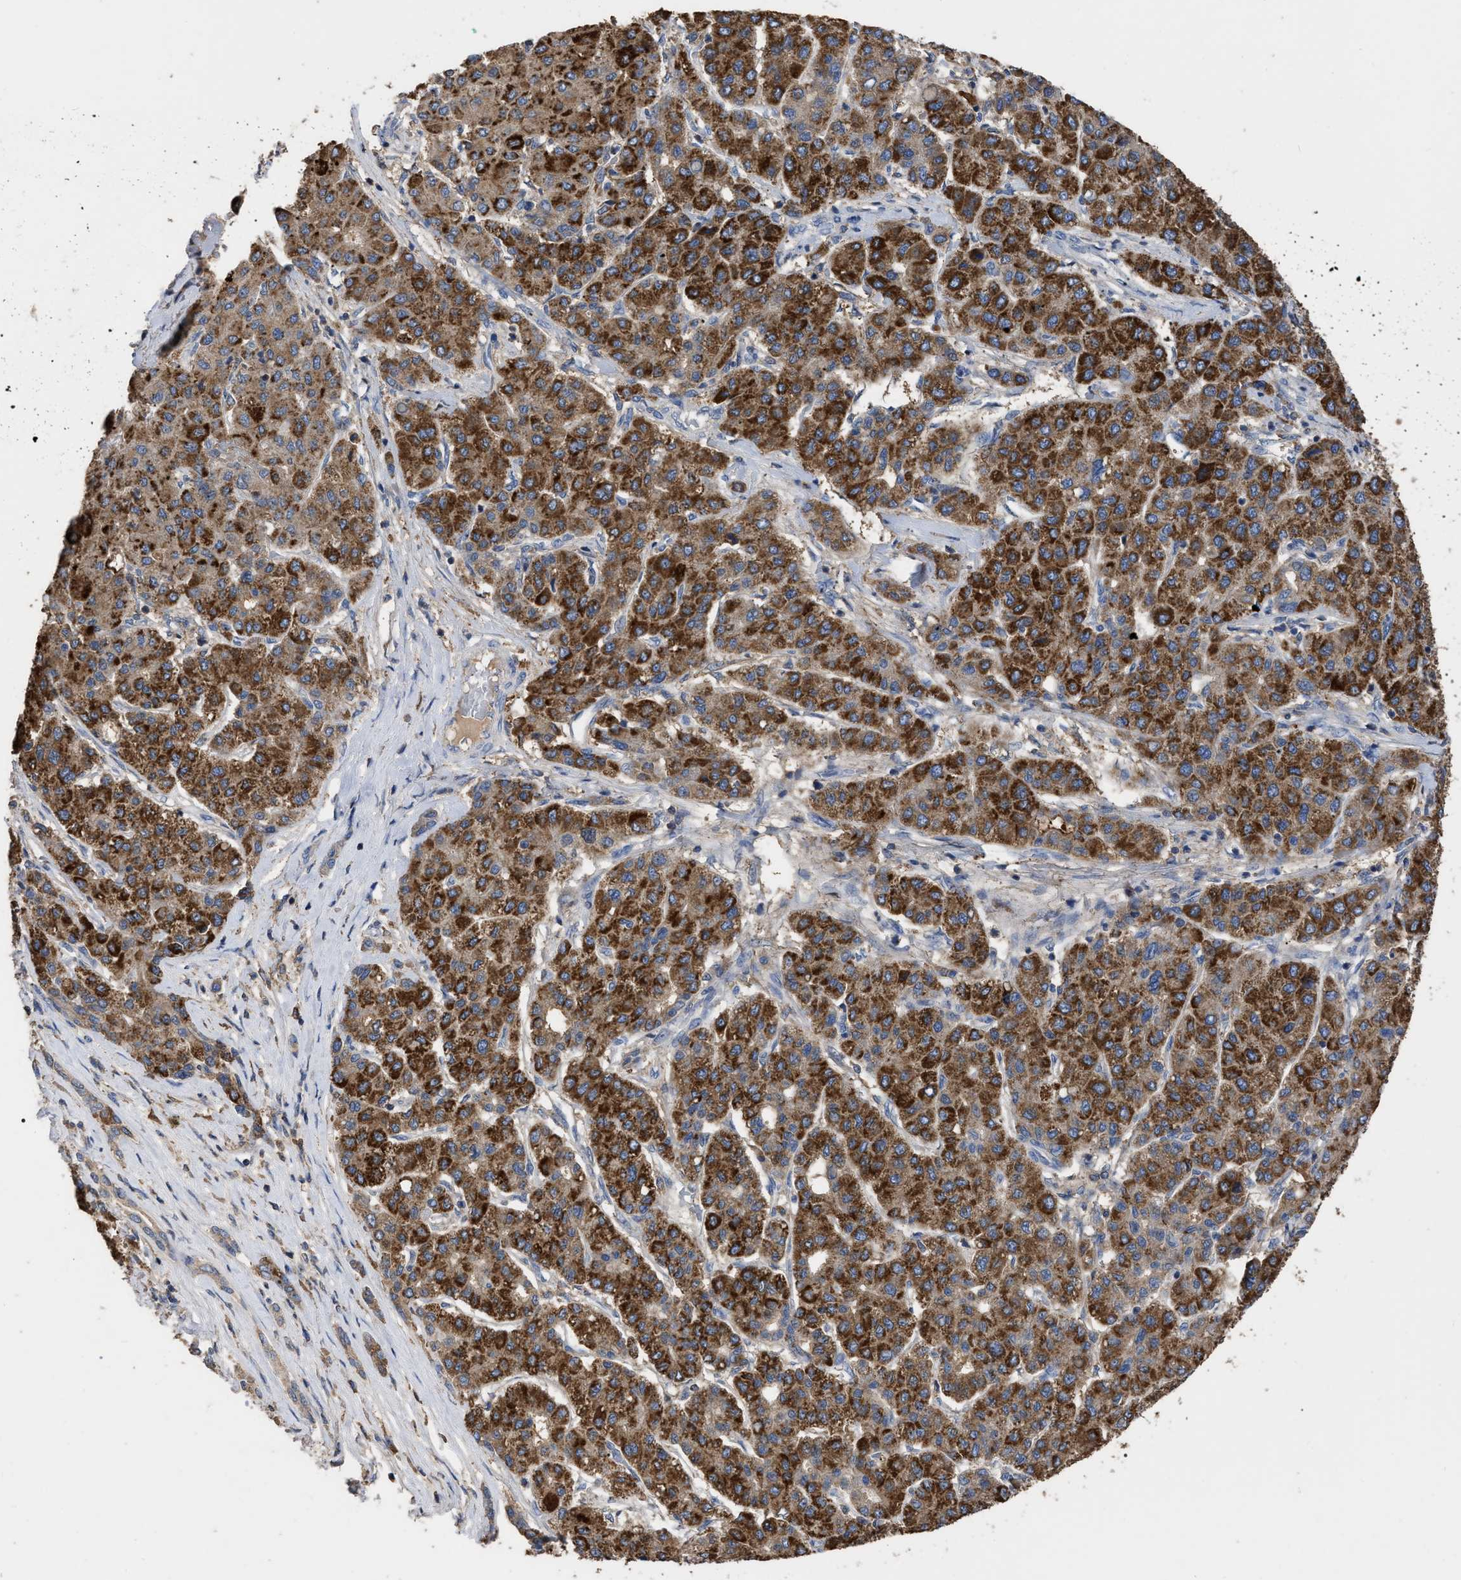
{"staining": {"intensity": "strong", "quantity": ">75%", "location": "cytoplasmic/membranous"}, "tissue": "liver cancer", "cell_type": "Tumor cells", "image_type": "cancer", "snomed": [{"axis": "morphology", "description": "Carcinoma, Hepatocellular, NOS"}, {"axis": "topography", "description": "Liver"}], "caption": "Strong cytoplasmic/membranous protein staining is appreciated in approximately >75% of tumor cells in liver cancer (hepatocellular carcinoma).", "gene": "GPR179", "patient": {"sex": "male", "age": 65}}